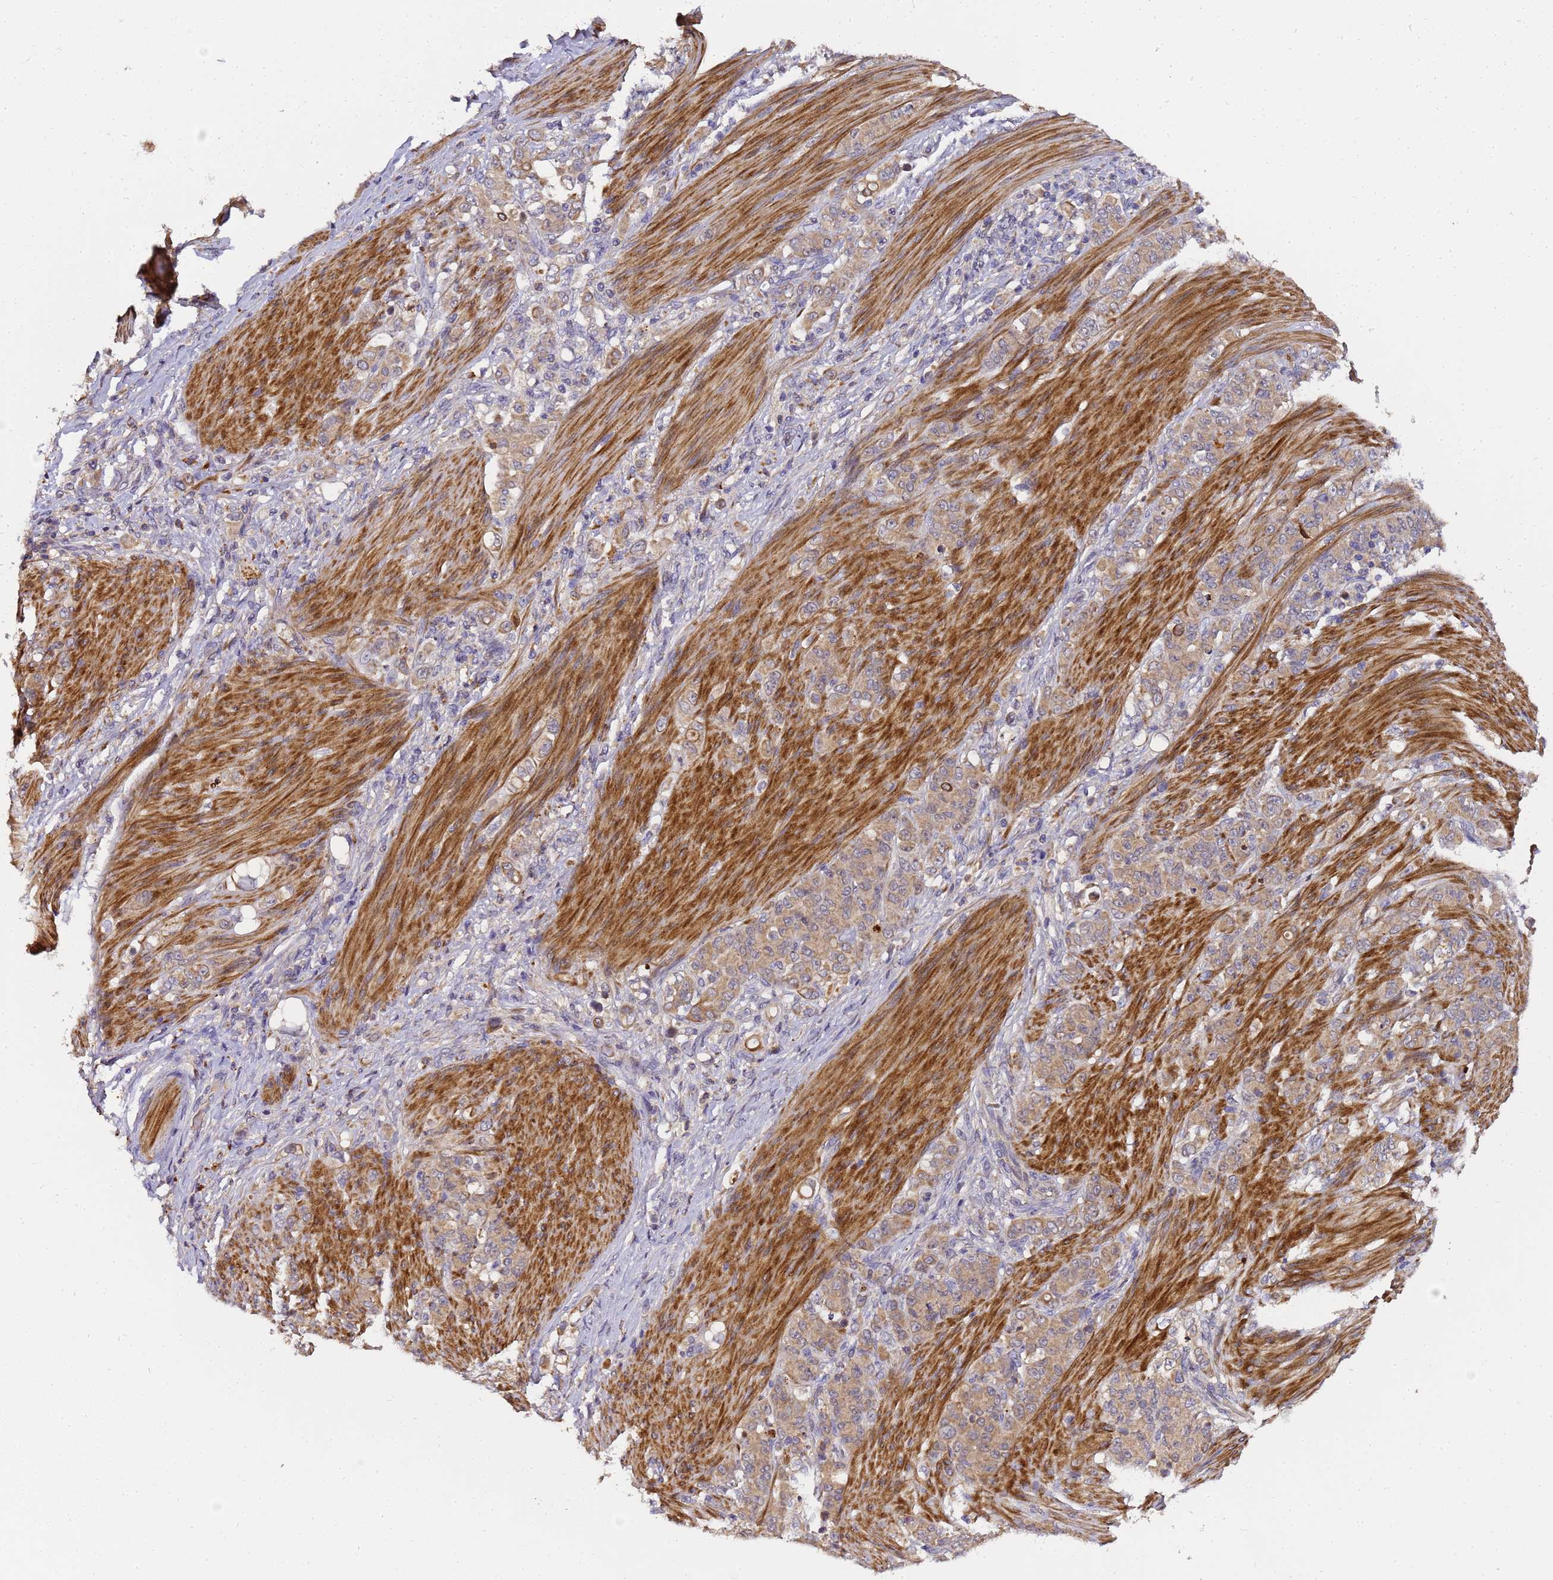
{"staining": {"intensity": "weak", "quantity": ">75%", "location": "cytoplasmic/membranous"}, "tissue": "stomach cancer", "cell_type": "Tumor cells", "image_type": "cancer", "snomed": [{"axis": "morphology", "description": "Adenocarcinoma, NOS"}, {"axis": "topography", "description": "Stomach"}], "caption": "This micrograph exhibits immunohistochemistry staining of human stomach adenocarcinoma, with low weak cytoplasmic/membranous staining in about >75% of tumor cells.", "gene": "LGI4", "patient": {"sex": "female", "age": 79}}